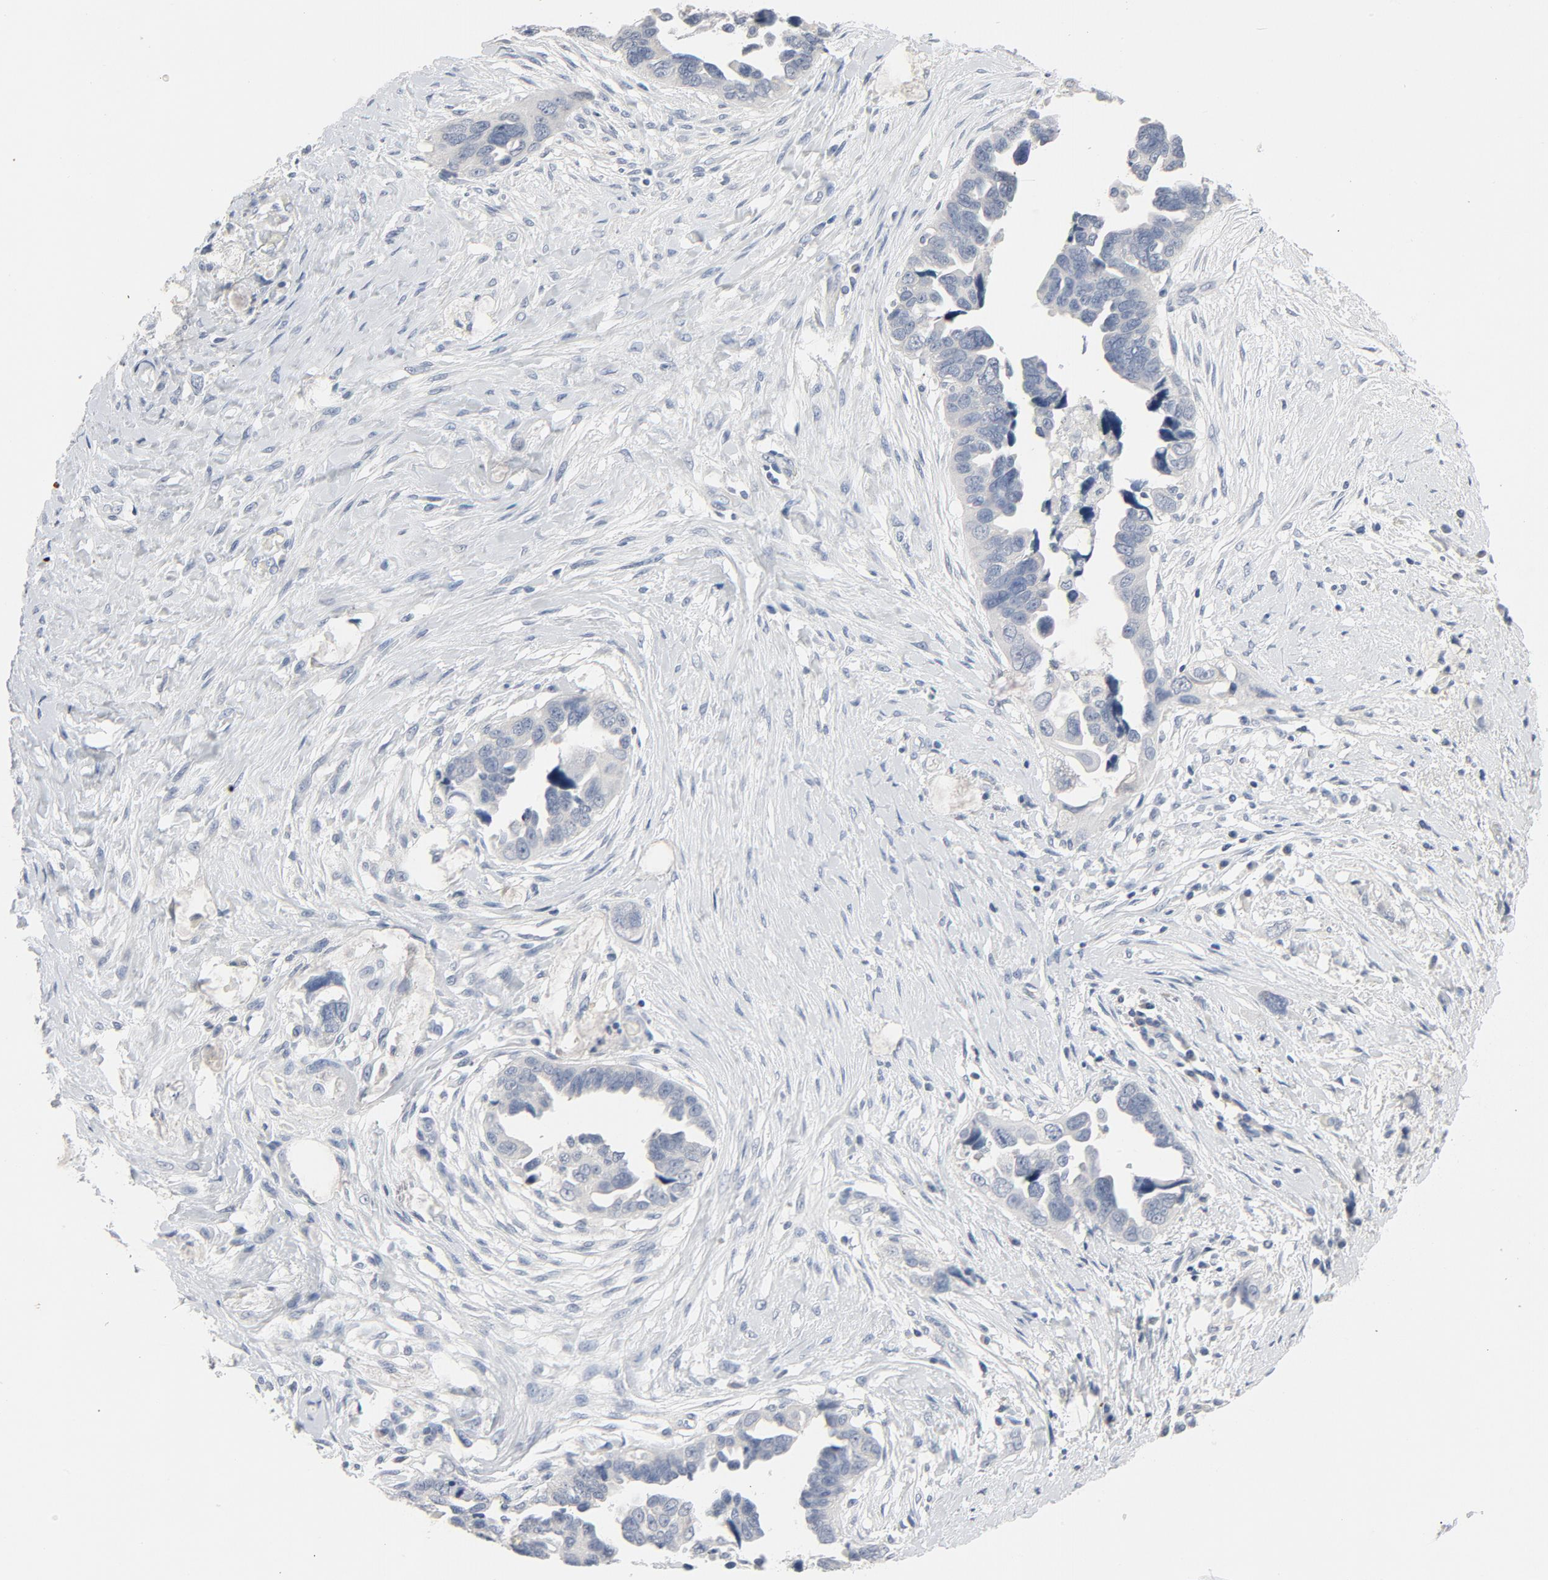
{"staining": {"intensity": "negative", "quantity": "none", "location": "none"}, "tissue": "ovarian cancer", "cell_type": "Tumor cells", "image_type": "cancer", "snomed": [{"axis": "morphology", "description": "Cystadenocarcinoma, serous, NOS"}, {"axis": "topography", "description": "Ovary"}], "caption": "Immunohistochemistry image of ovarian cancer (serous cystadenocarcinoma) stained for a protein (brown), which reveals no positivity in tumor cells.", "gene": "ZCCHC13", "patient": {"sex": "female", "age": 63}}